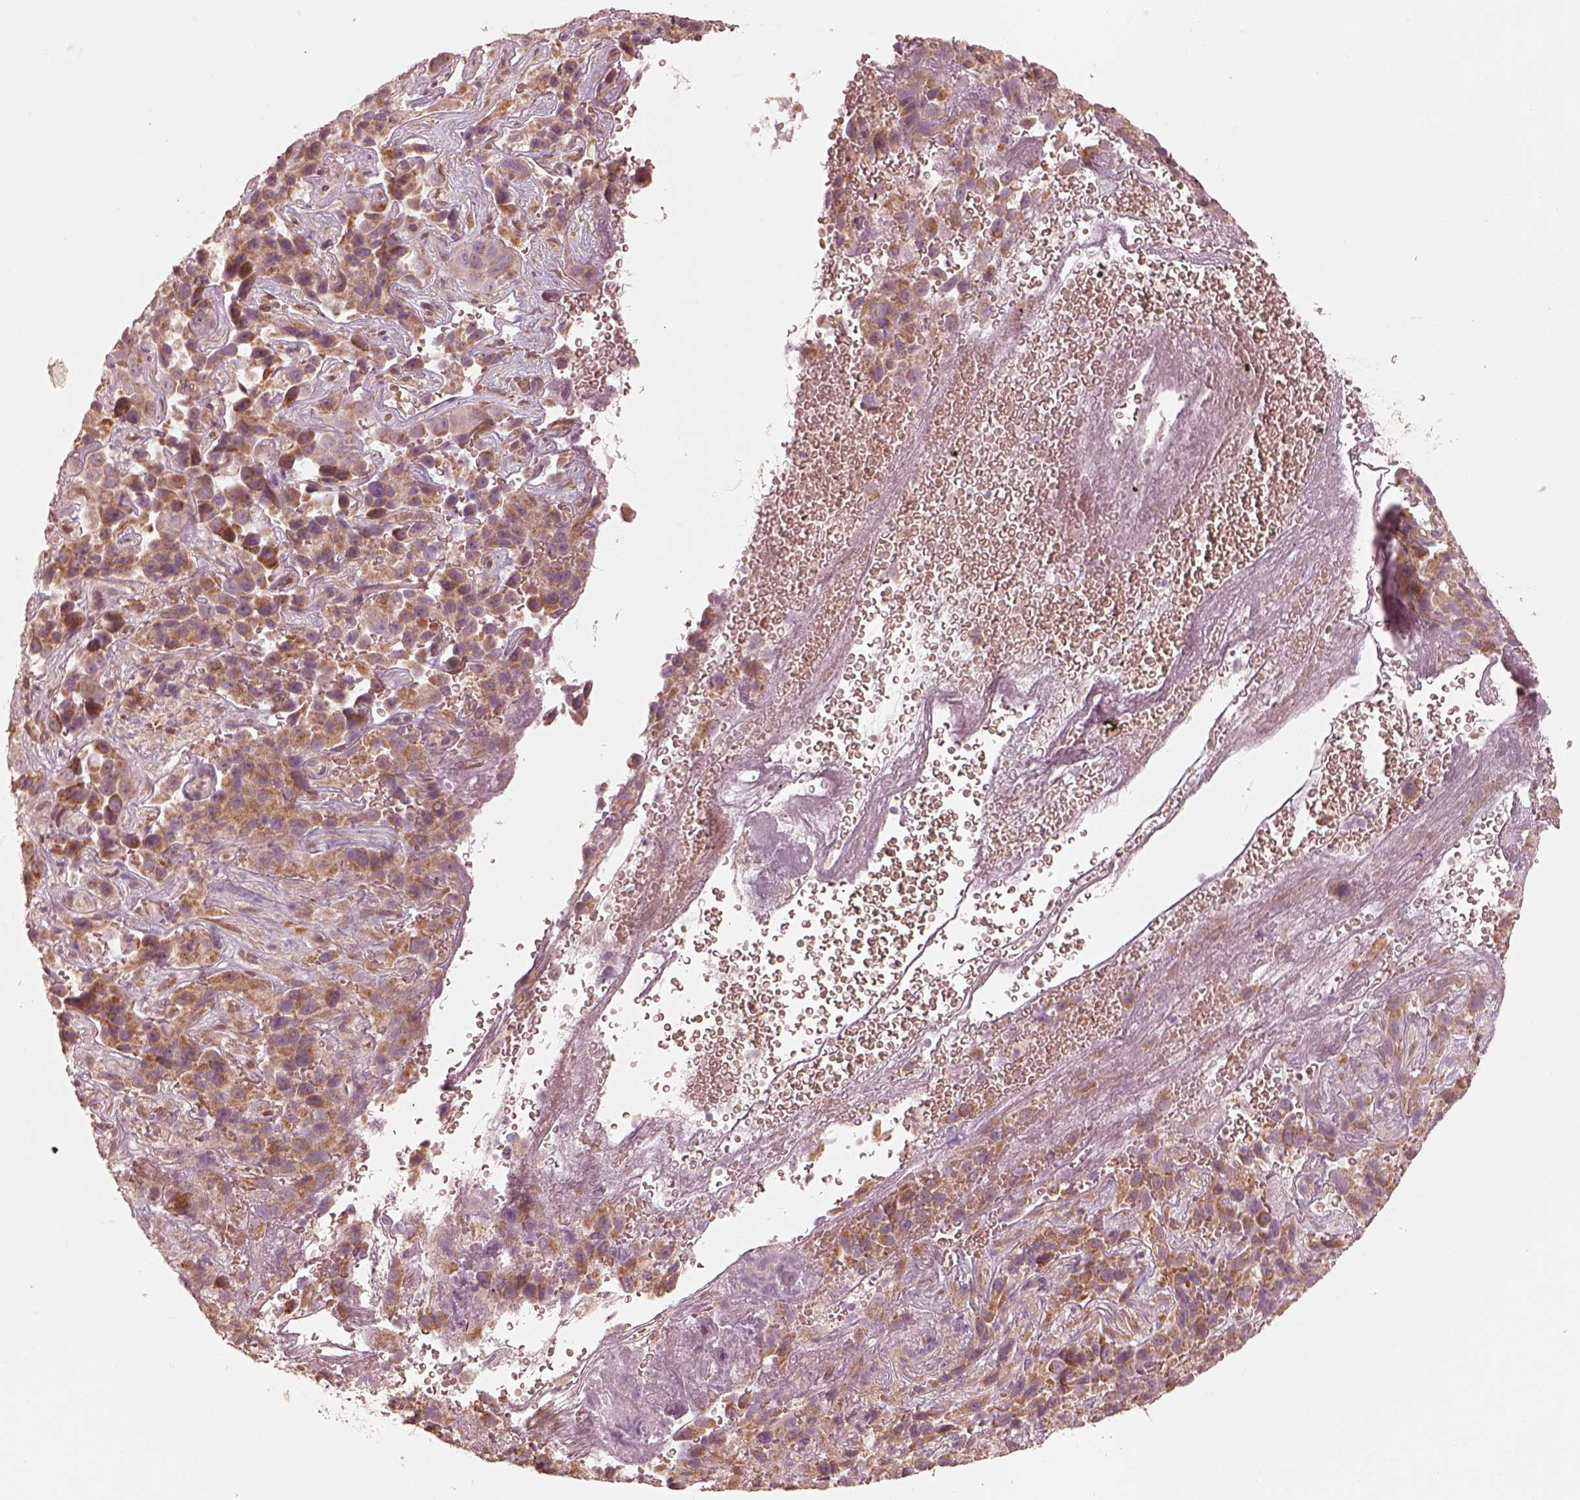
{"staining": {"intensity": "moderate", "quantity": ">75%", "location": "cytoplasmic/membranous"}, "tissue": "liver cancer", "cell_type": "Tumor cells", "image_type": "cancer", "snomed": [{"axis": "morphology", "description": "Cholangiocarcinoma"}, {"axis": "topography", "description": "Liver"}], "caption": "DAB (3,3'-diaminobenzidine) immunohistochemical staining of human liver cancer reveals moderate cytoplasmic/membranous protein staining in about >75% of tumor cells.", "gene": "WLS", "patient": {"sex": "female", "age": 52}}